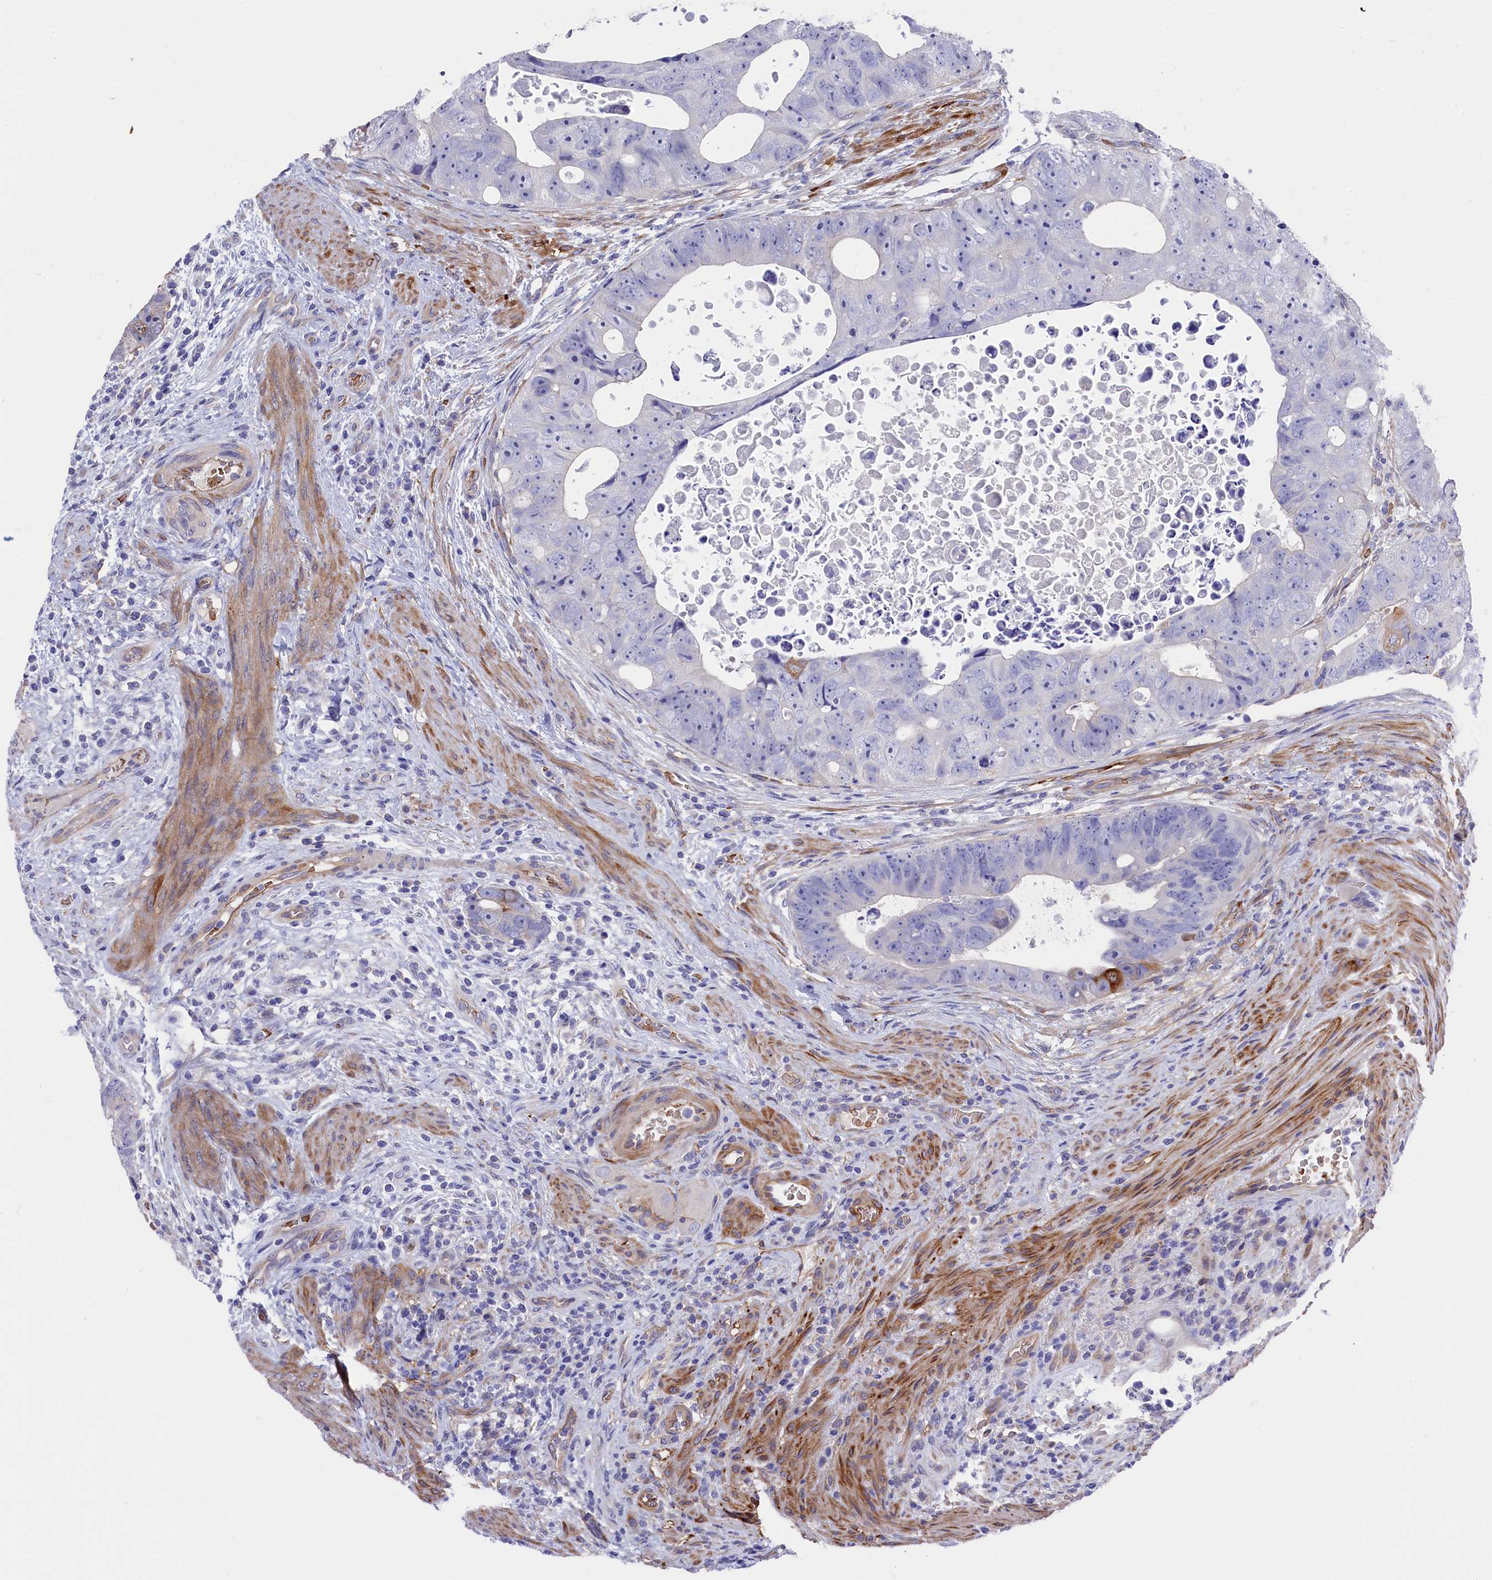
{"staining": {"intensity": "strong", "quantity": "<25%", "location": "cytoplasmic/membranous"}, "tissue": "colorectal cancer", "cell_type": "Tumor cells", "image_type": "cancer", "snomed": [{"axis": "morphology", "description": "Adenocarcinoma, NOS"}, {"axis": "topography", "description": "Rectum"}], "caption": "Immunohistochemistry (IHC) photomicrograph of human colorectal cancer stained for a protein (brown), which exhibits medium levels of strong cytoplasmic/membranous staining in approximately <25% of tumor cells.", "gene": "LHFPL4", "patient": {"sex": "male", "age": 59}}